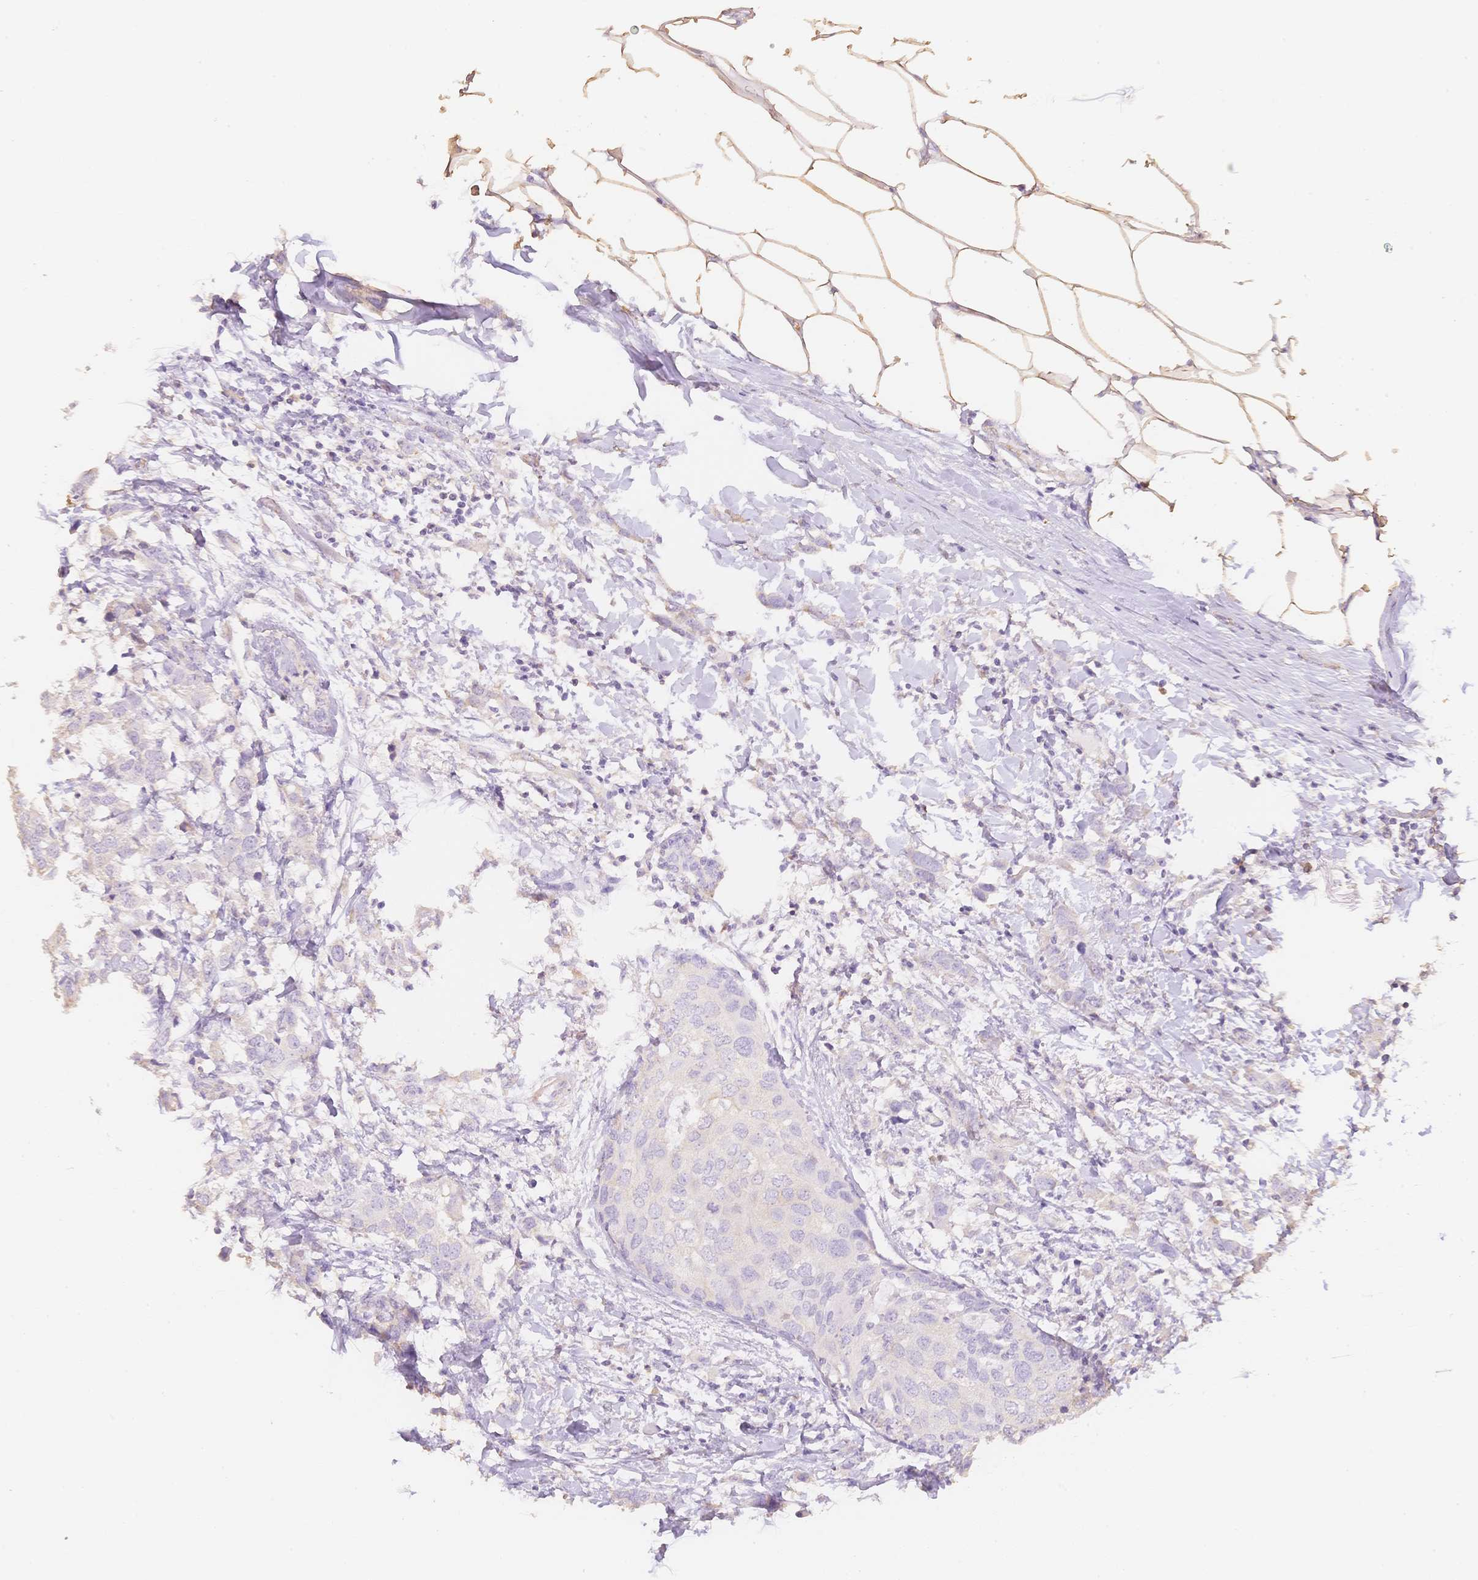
{"staining": {"intensity": "negative", "quantity": "none", "location": "none"}, "tissue": "breast cancer", "cell_type": "Tumor cells", "image_type": "cancer", "snomed": [{"axis": "morphology", "description": "Duct carcinoma"}, {"axis": "topography", "description": "Breast"}], "caption": "Protein analysis of breast cancer demonstrates no significant positivity in tumor cells.", "gene": "MBOAT7", "patient": {"sex": "female", "age": 50}}